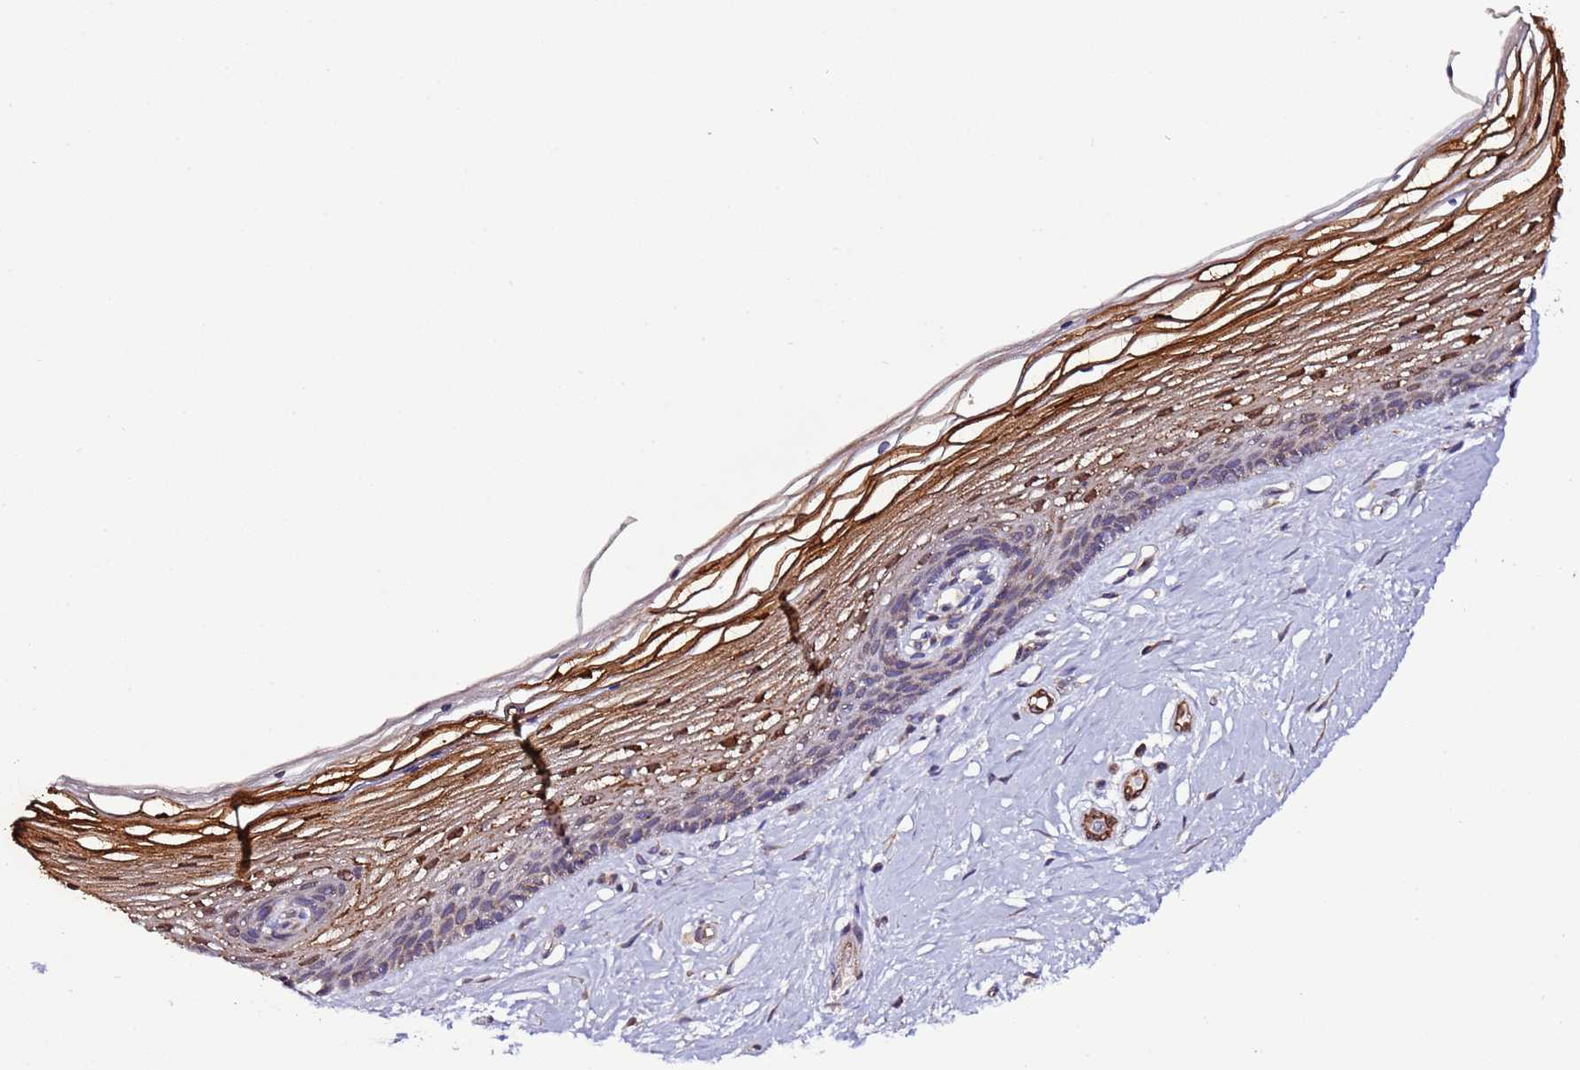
{"staining": {"intensity": "moderate", "quantity": "25%-75%", "location": "cytoplasmic/membranous,nuclear"}, "tissue": "vagina", "cell_type": "Squamous epithelial cells", "image_type": "normal", "snomed": [{"axis": "morphology", "description": "Normal tissue, NOS"}, {"axis": "topography", "description": "Vagina"}], "caption": "An image of human vagina stained for a protein displays moderate cytoplasmic/membranous,nuclear brown staining in squamous epithelial cells. (DAB (3,3'-diaminobenzidine) = brown stain, brightfield microscopy at high magnification).", "gene": "SLC41A3", "patient": {"sex": "female", "age": 46}}